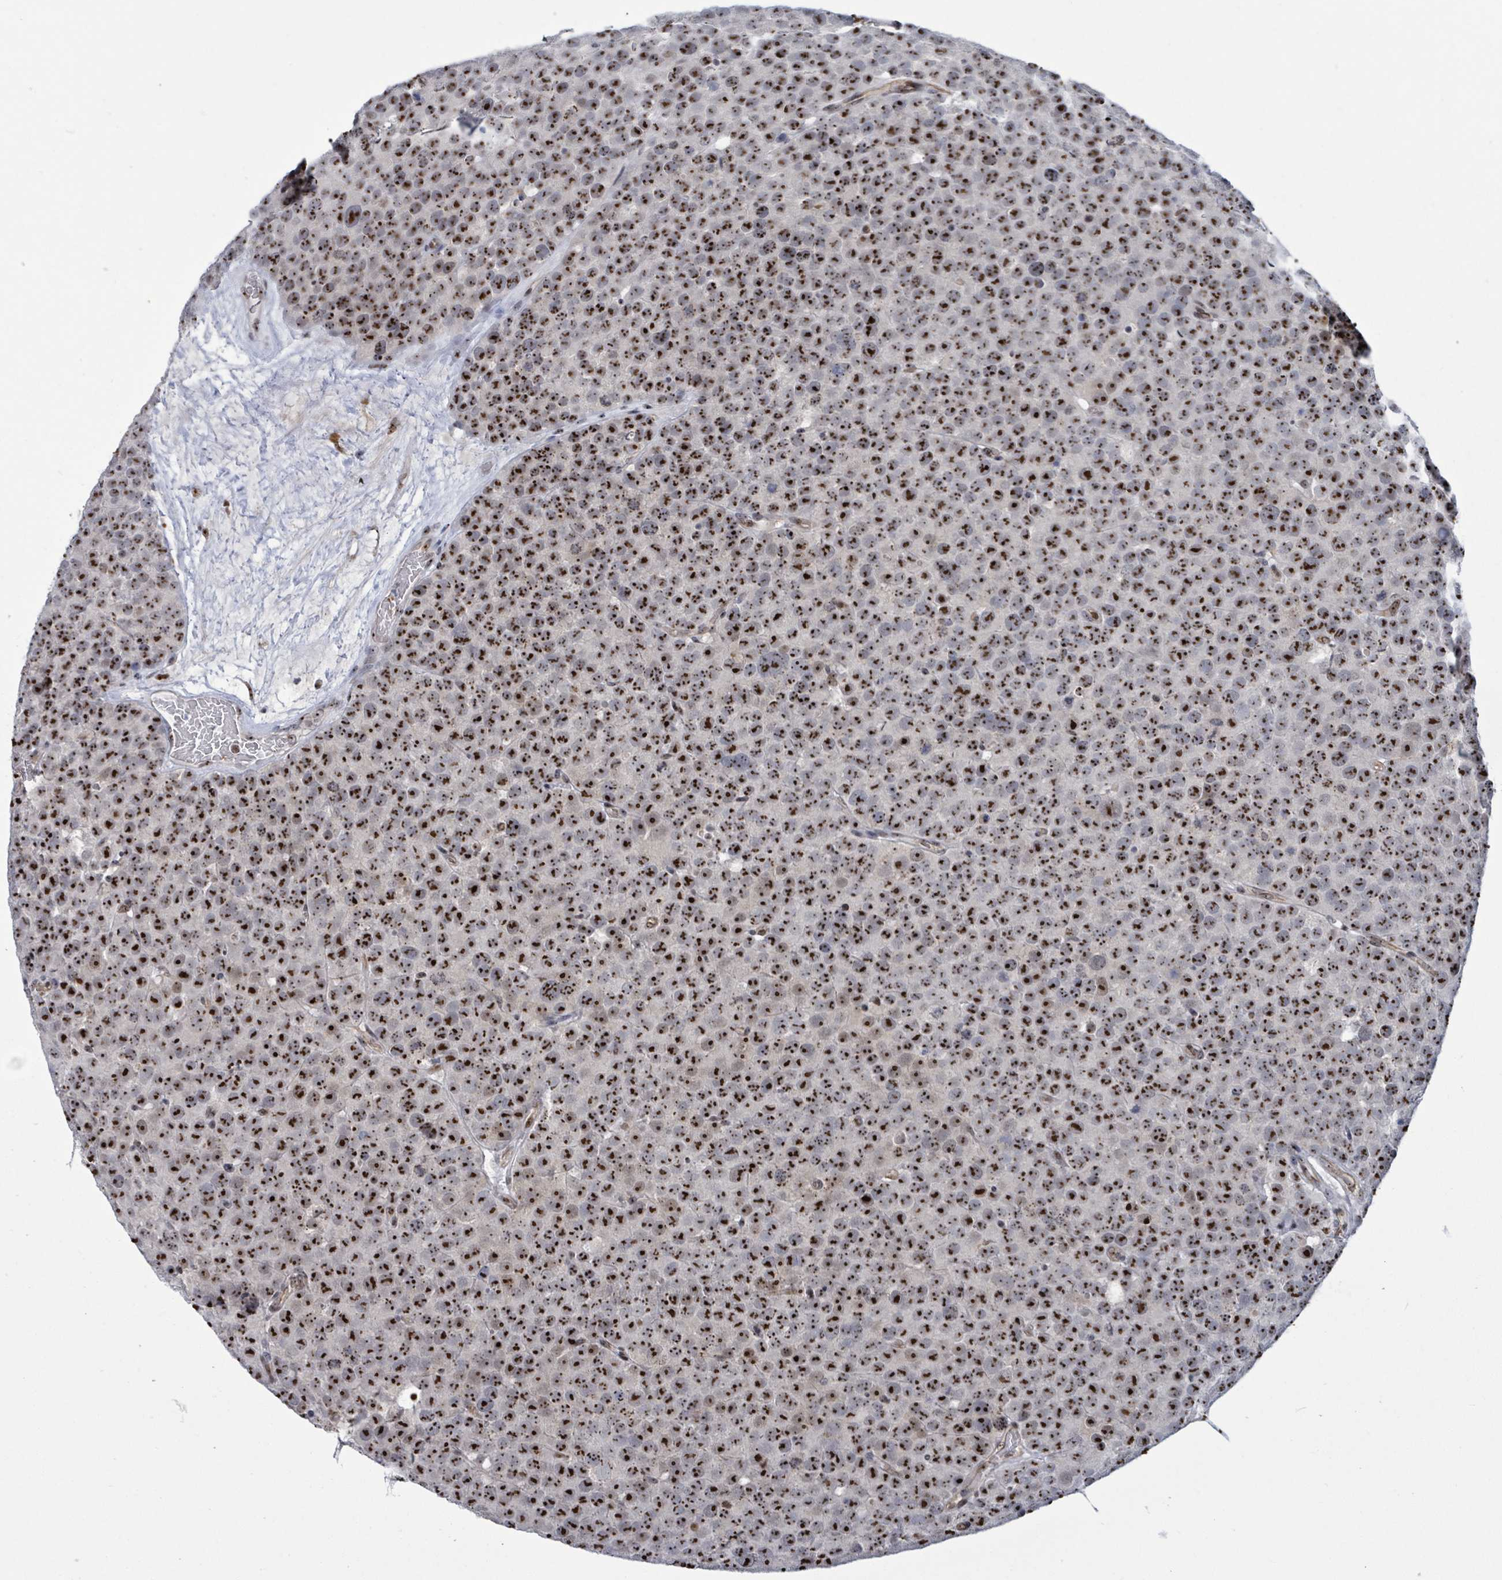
{"staining": {"intensity": "strong", "quantity": ">75%", "location": "nuclear"}, "tissue": "testis cancer", "cell_type": "Tumor cells", "image_type": "cancer", "snomed": [{"axis": "morphology", "description": "Seminoma, NOS"}, {"axis": "topography", "description": "Testis"}], "caption": "Immunohistochemical staining of human seminoma (testis) demonstrates high levels of strong nuclear protein expression in approximately >75% of tumor cells. The protein of interest is shown in brown color, while the nuclei are stained blue.", "gene": "RRN3", "patient": {"sex": "male", "age": 71}}